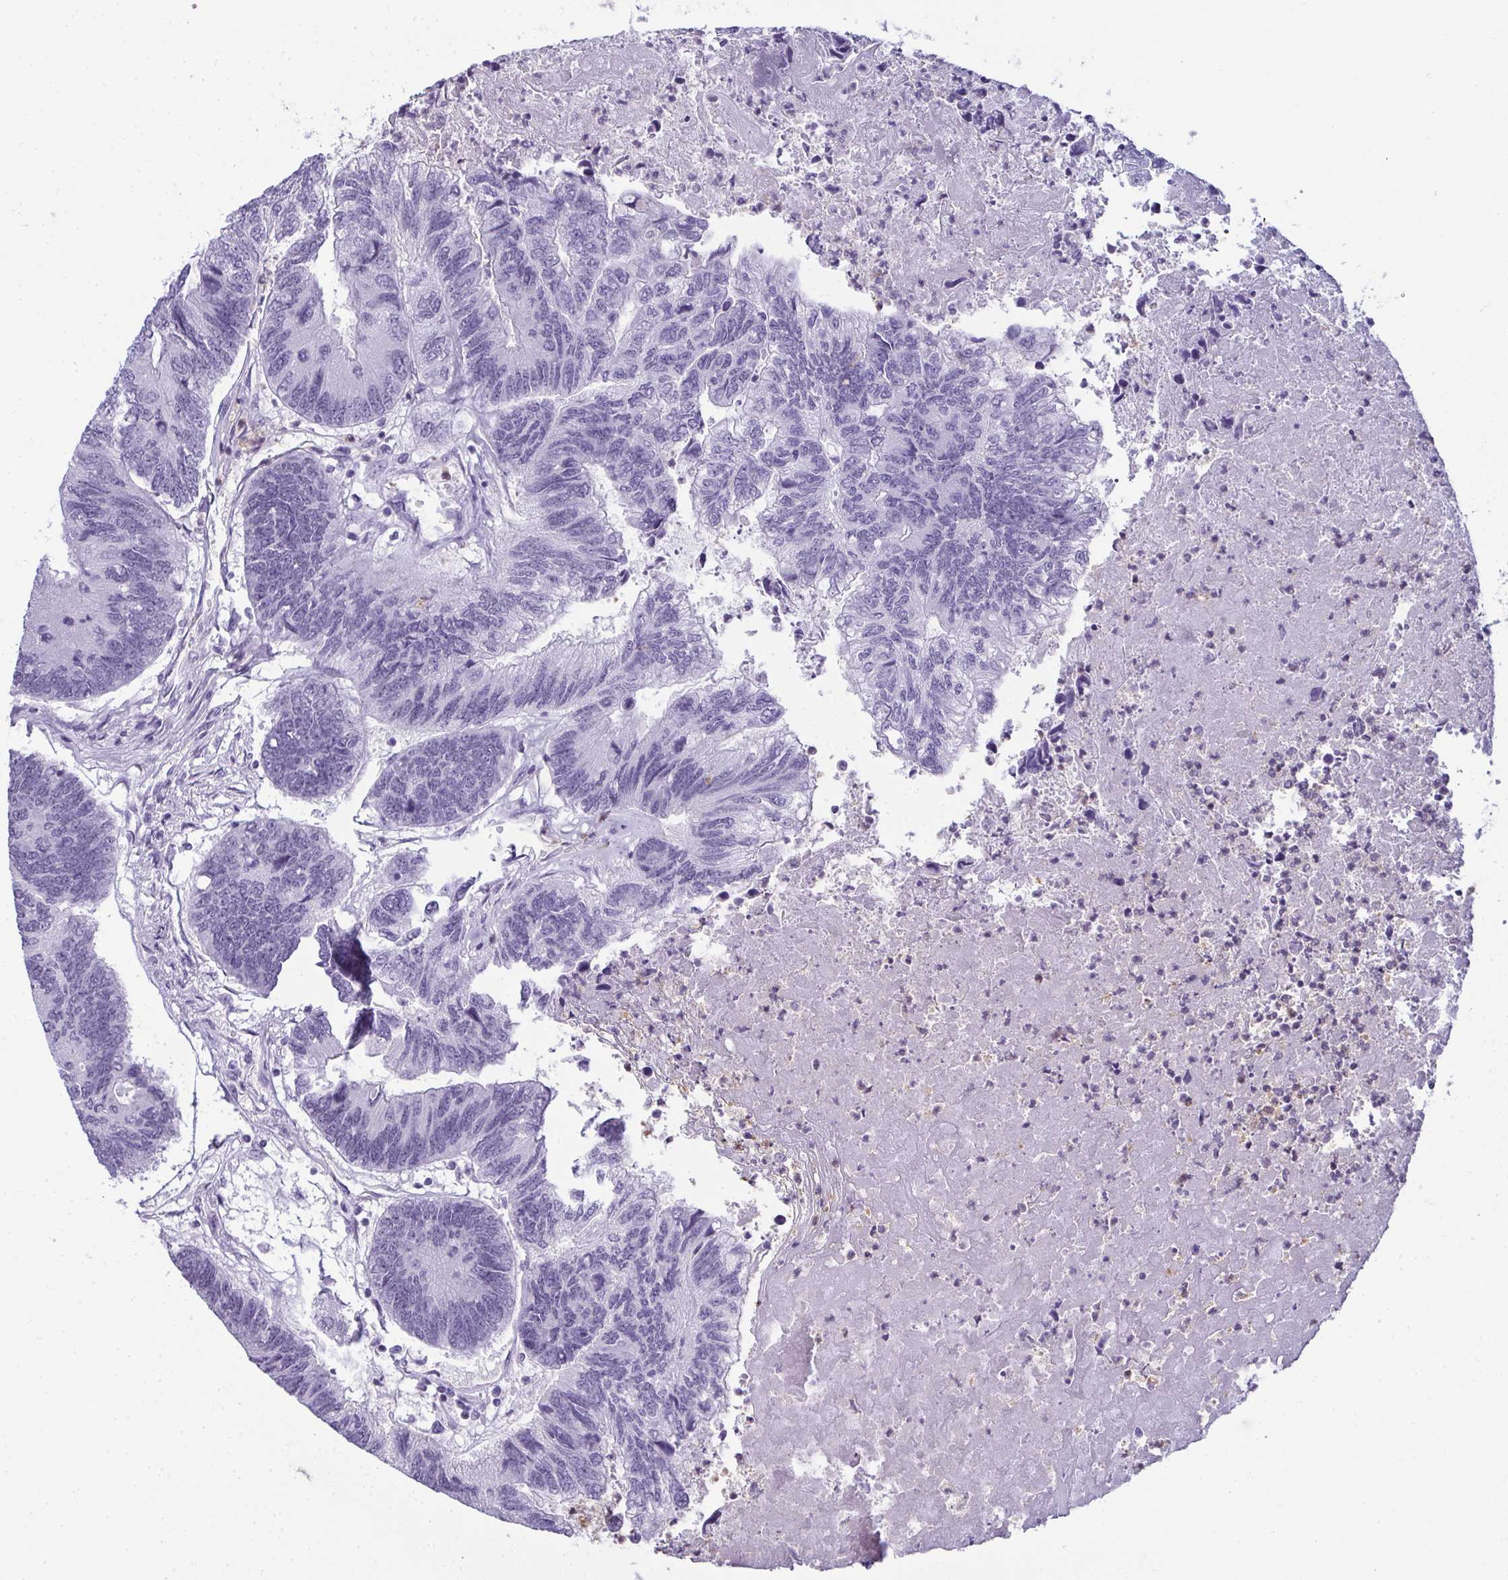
{"staining": {"intensity": "negative", "quantity": "none", "location": "none"}, "tissue": "colorectal cancer", "cell_type": "Tumor cells", "image_type": "cancer", "snomed": [{"axis": "morphology", "description": "Adenocarcinoma, NOS"}, {"axis": "topography", "description": "Colon"}], "caption": "Immunohistochemistry (IHC) of colorectal adenocarcinoma shows no staining in tumor cells. (Brightfield microscopy of DAB immunohistochemistry at high magnification).", "gene": "CDA", "patient": {"sex": "female", "age": 67}}